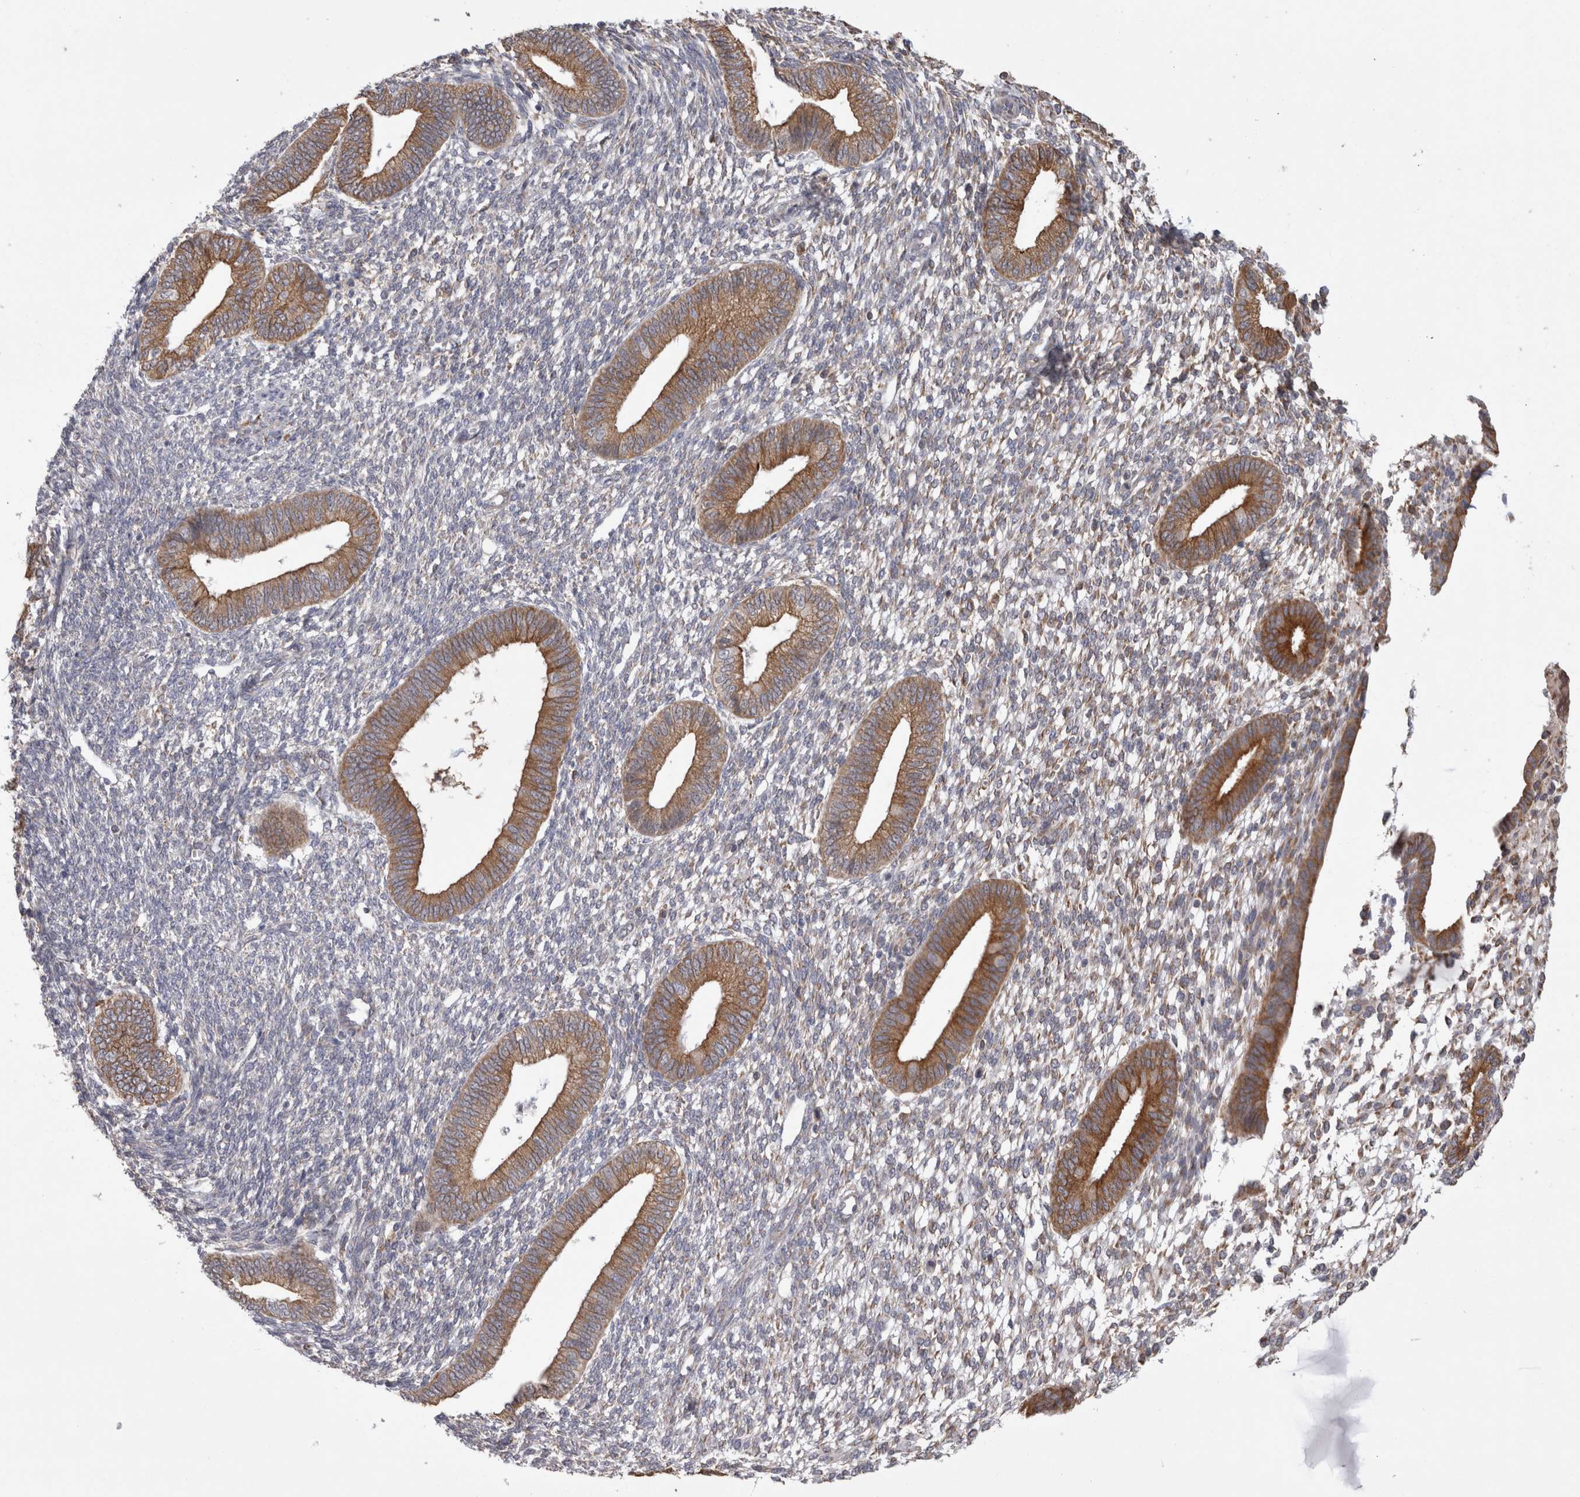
{"staining": {"intensity": "weak", "quantity": "<25%", "location": "cytoplasmic/membranous"}, "tissue": "endometrium", "cell_type": "Cells in endometrial stroma", "image_type": "normal", "snomed": [{"axis": "morphology", "description": "Normal tissue, NOS"}, {"axis": "topography", "description": "Endometrium"}], "caption": "There is no significant expression in cells in endometrial stroma of endometrium. (DAB (3,3'-diaminobenzidine) immunohistochemistry (IHC) visualized using brightfield microscopy, high magnification).", "gene": "ZNF341", "patient": {"sex": "female", "age": 46}}